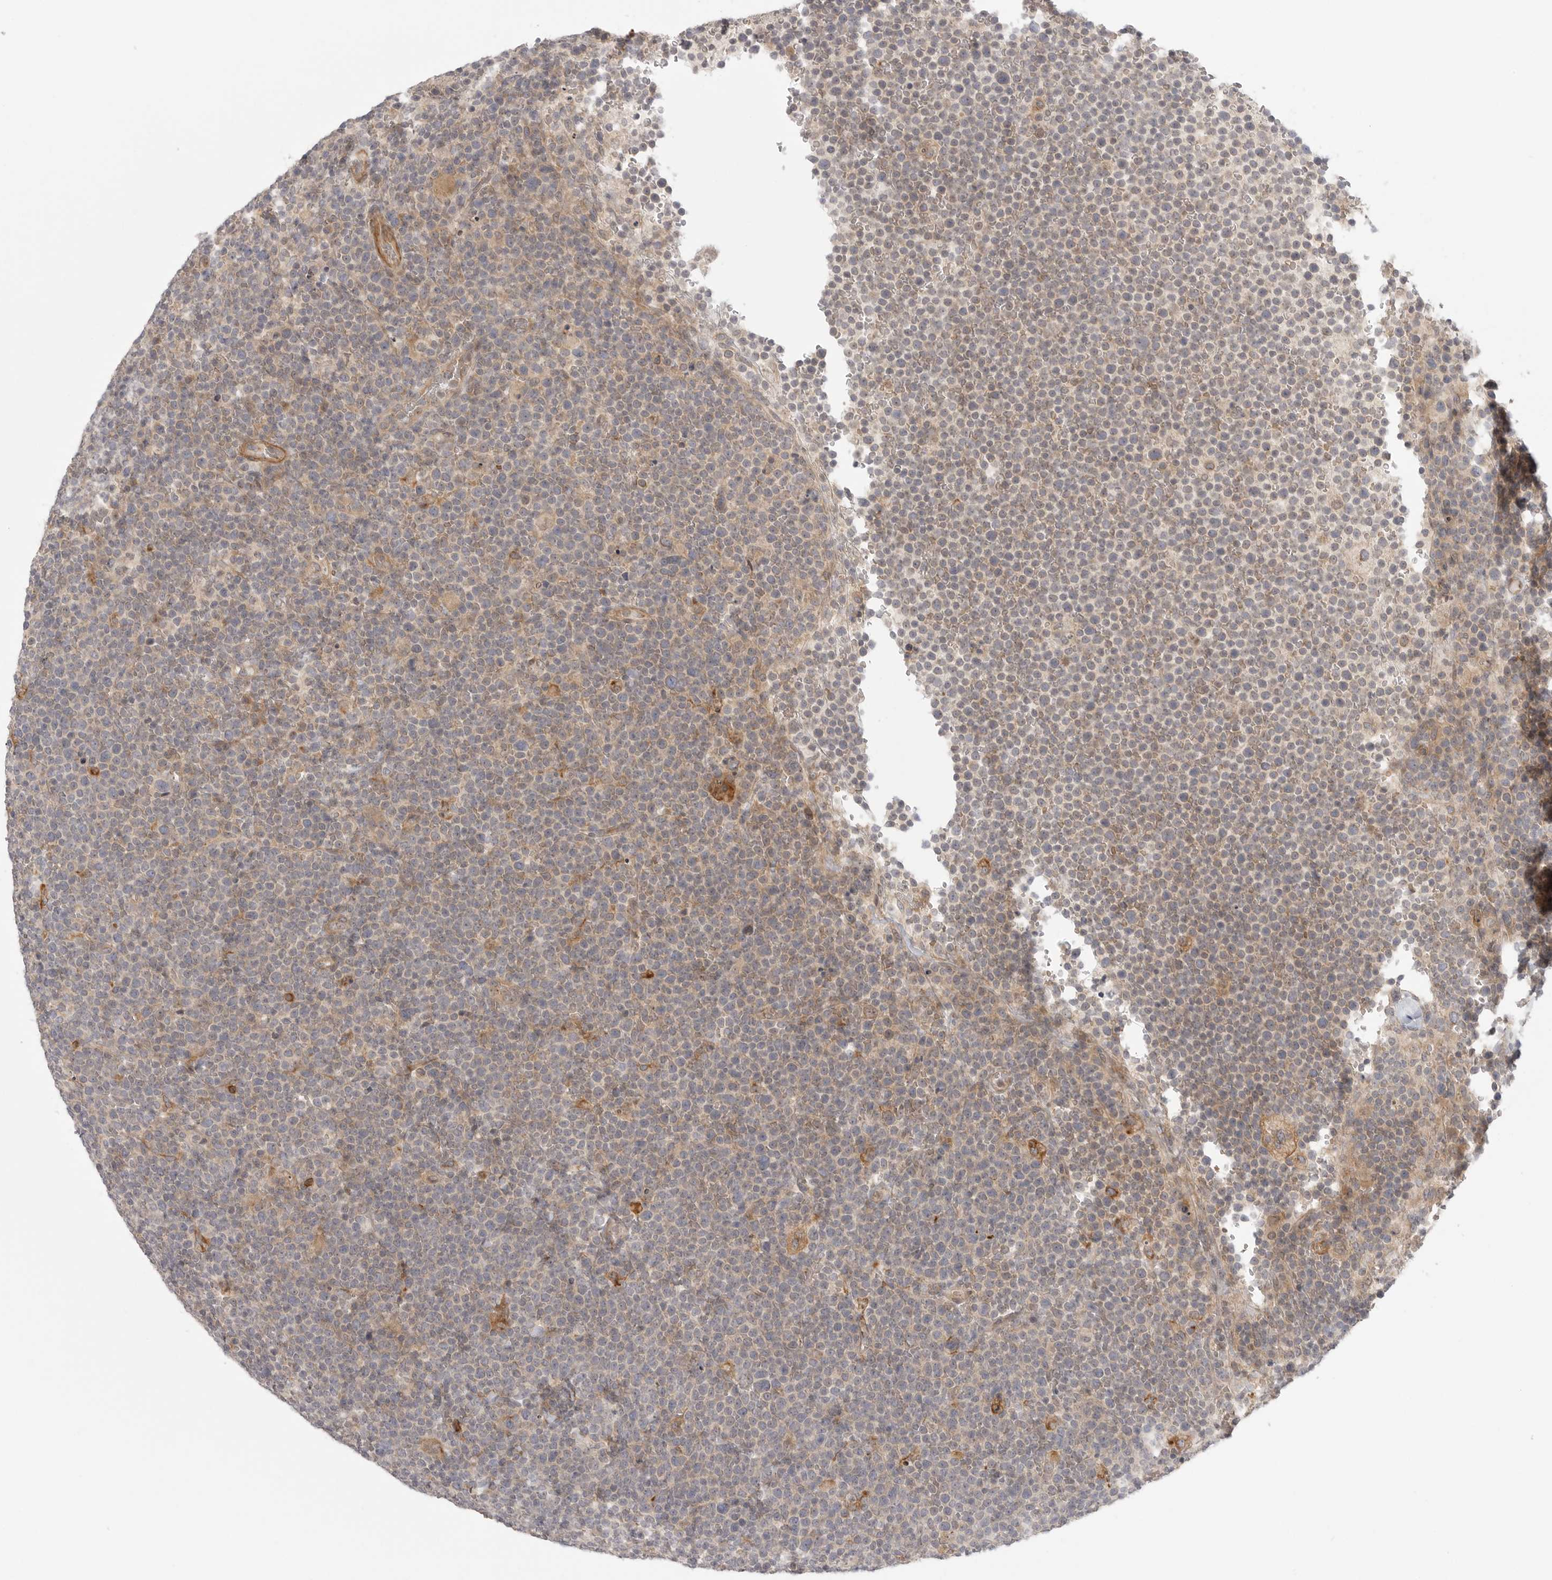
{"staining": {"intensity": "negative", "quantity": "none", "location": "none"}, "tissue": "lymphoma", "cell_type": "Tumor cells", "image_type": "cancer", "snomed": [{"axis": "morphology", "description": "Malignant lymphoma, non-Hodgkin's type, High grade"}, {"axis": "topography", "description": "Lymph node"}], "caption": "Protein analysis of malignant lymphoma, non-Hodgkin's type (high-grade) exhibits no significant expression in tumor cells.", "gene": "CCPG1", "patient": {"sex": "male", "age": 61}}